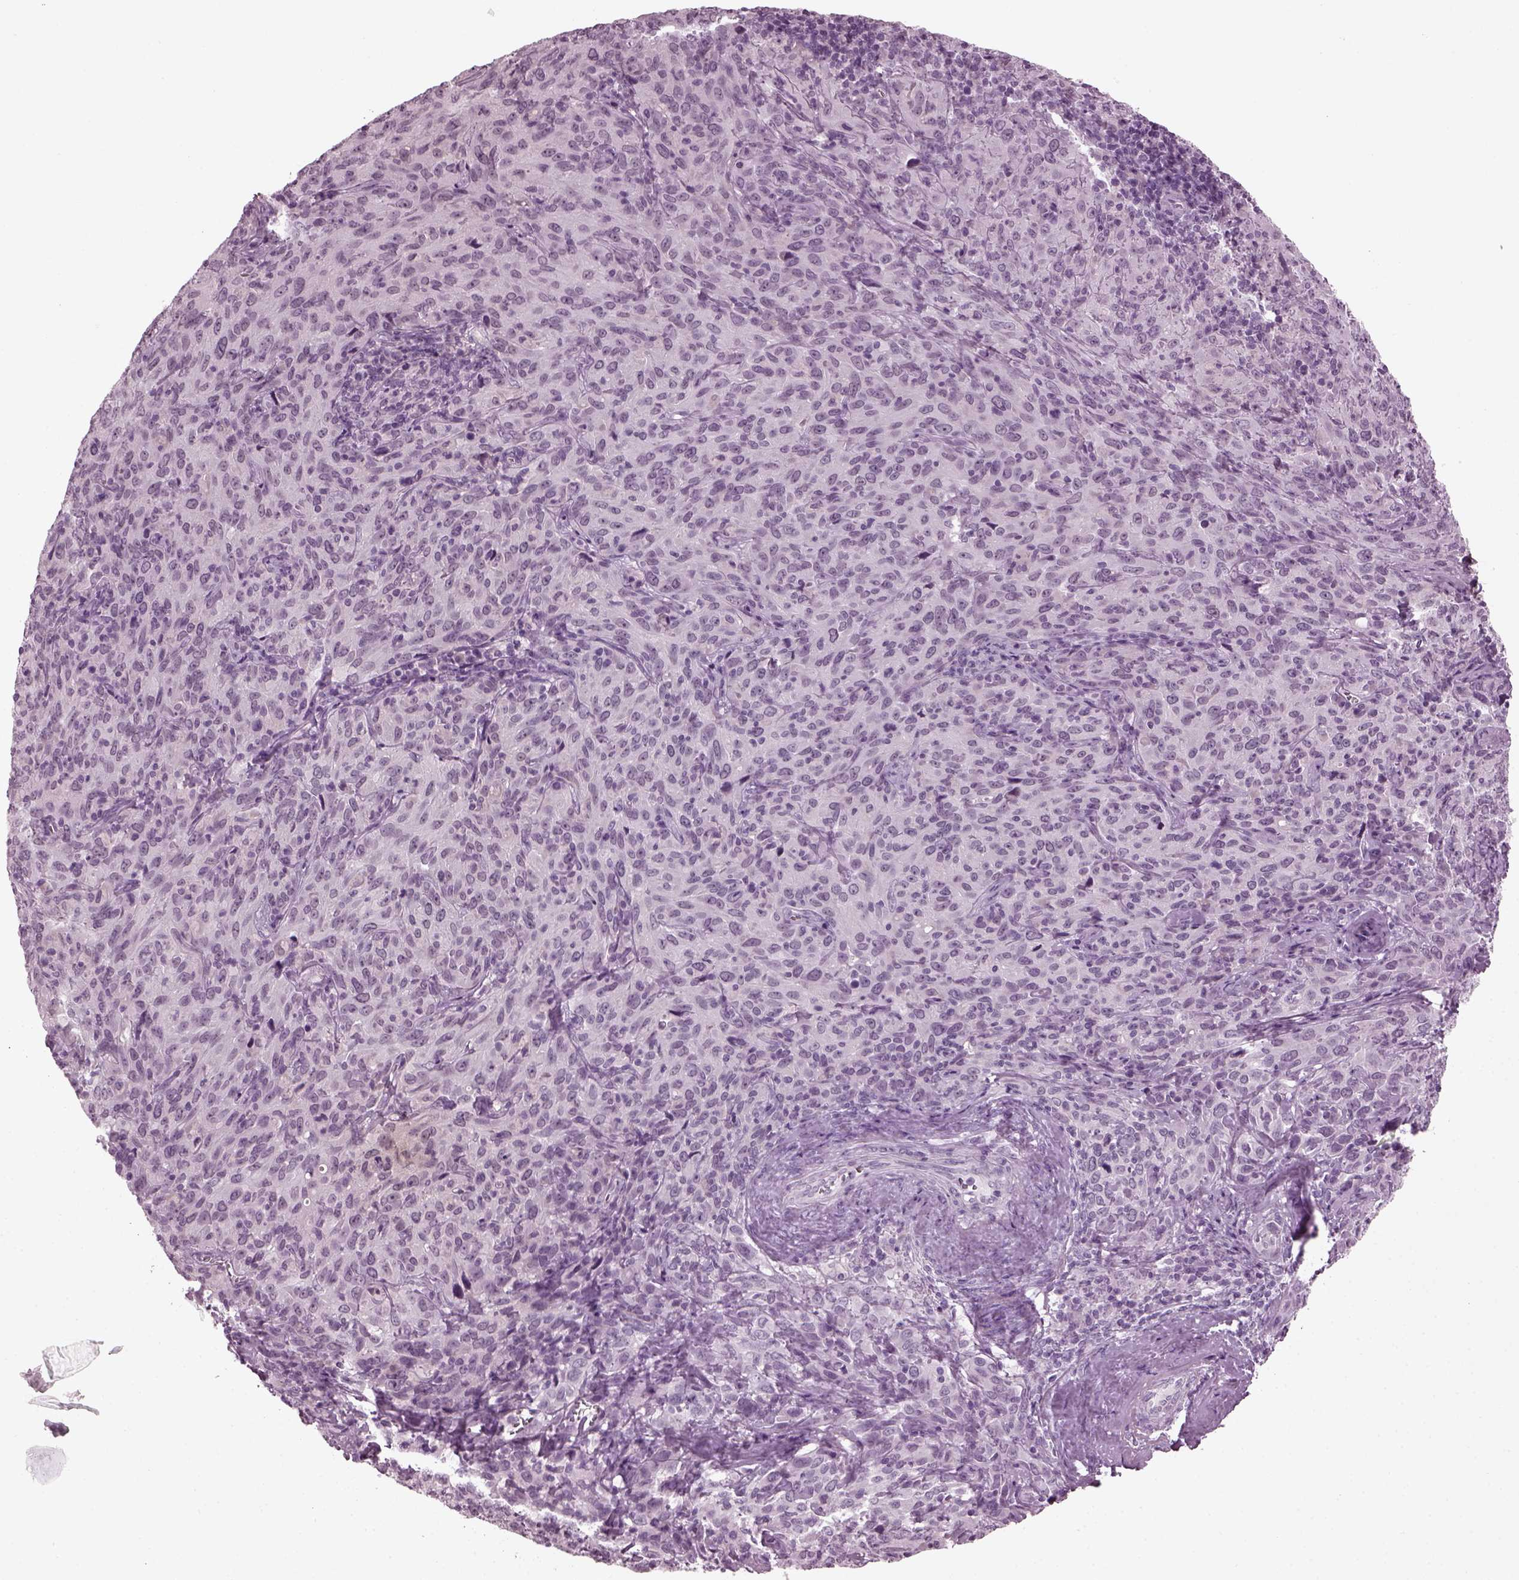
{"staining": {"intensity": "negative", "quantity": "none", "location": "none"}, "tissue": "cervical cancer", "cell_type": "Tumor cells", "image_type": "cancer", "snomed": [{"axis": "morphology", "description": "Squamous cell carcinoma, NOS"}, {"axis": "topography", "description": "Cervix"}], "caption": "Immunohistochemistry (IHC) image of neoplastic tissue: cervical cancer stained with DAB exhibits no significant protein positivity in tumor cells.", "gene": "SLC6A17", "patient": {"sex": "female", "age": 51}}